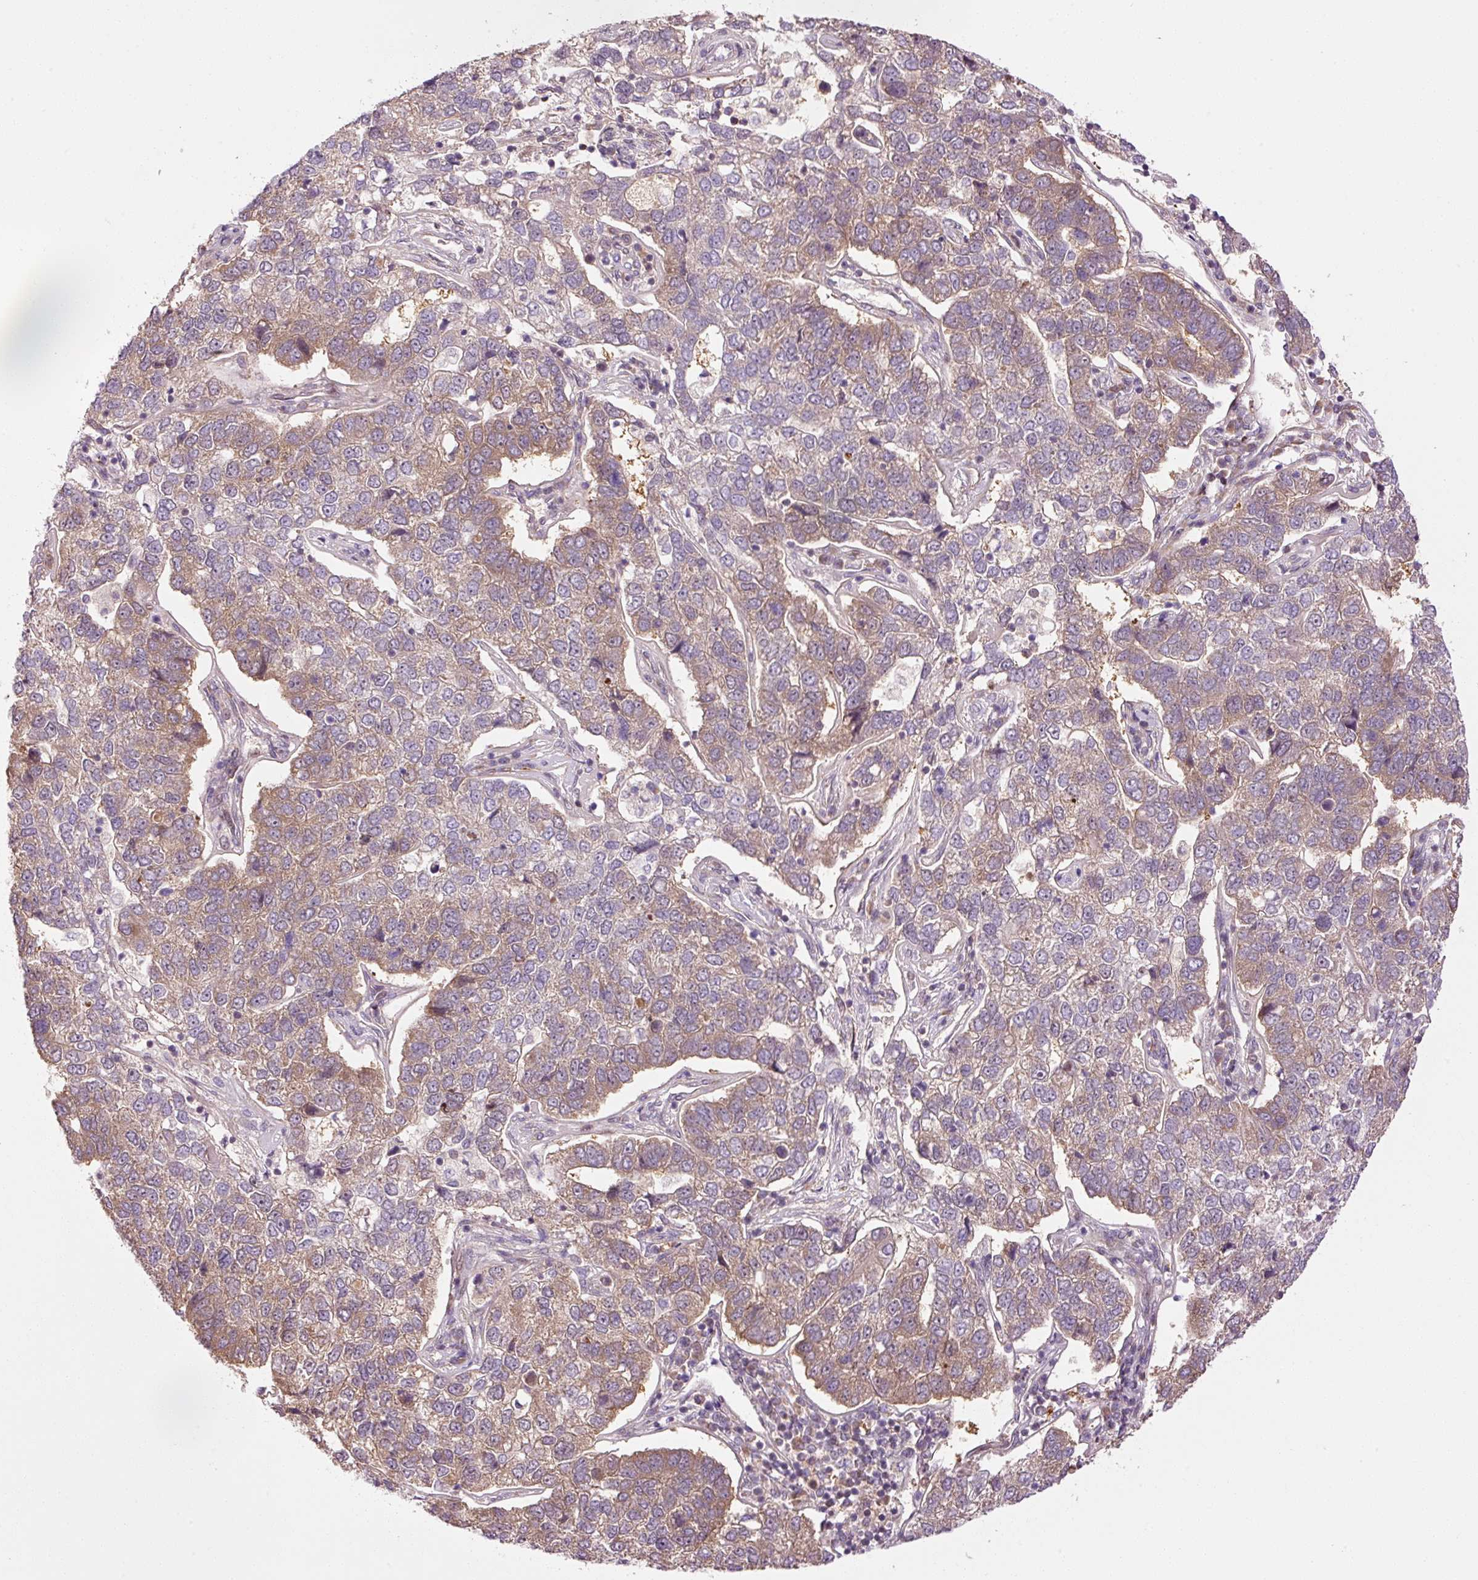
{"staining": {"intensity": "moderate", "quantity": "25%-75%", "location": "cytoplasmic/membranous"}, "tissue": "pancreatic cancer", "cell_type": "Tumor cells", "image_type": "cancer", "snomed": [{"axis": "morphology", "description": "Adenocarcinoma, NOS"}, {"axis": "topography", "description": "Pancreas"}], "caption": "Tumor cells demonstrate moderate cytoplasmic/membranous expression in approximately 25%-75% of cells in pancreatic cancer (adenocarcinoma).", "gene": "PPP1R14B", "patient": {"sex": "female", "age": 61}}